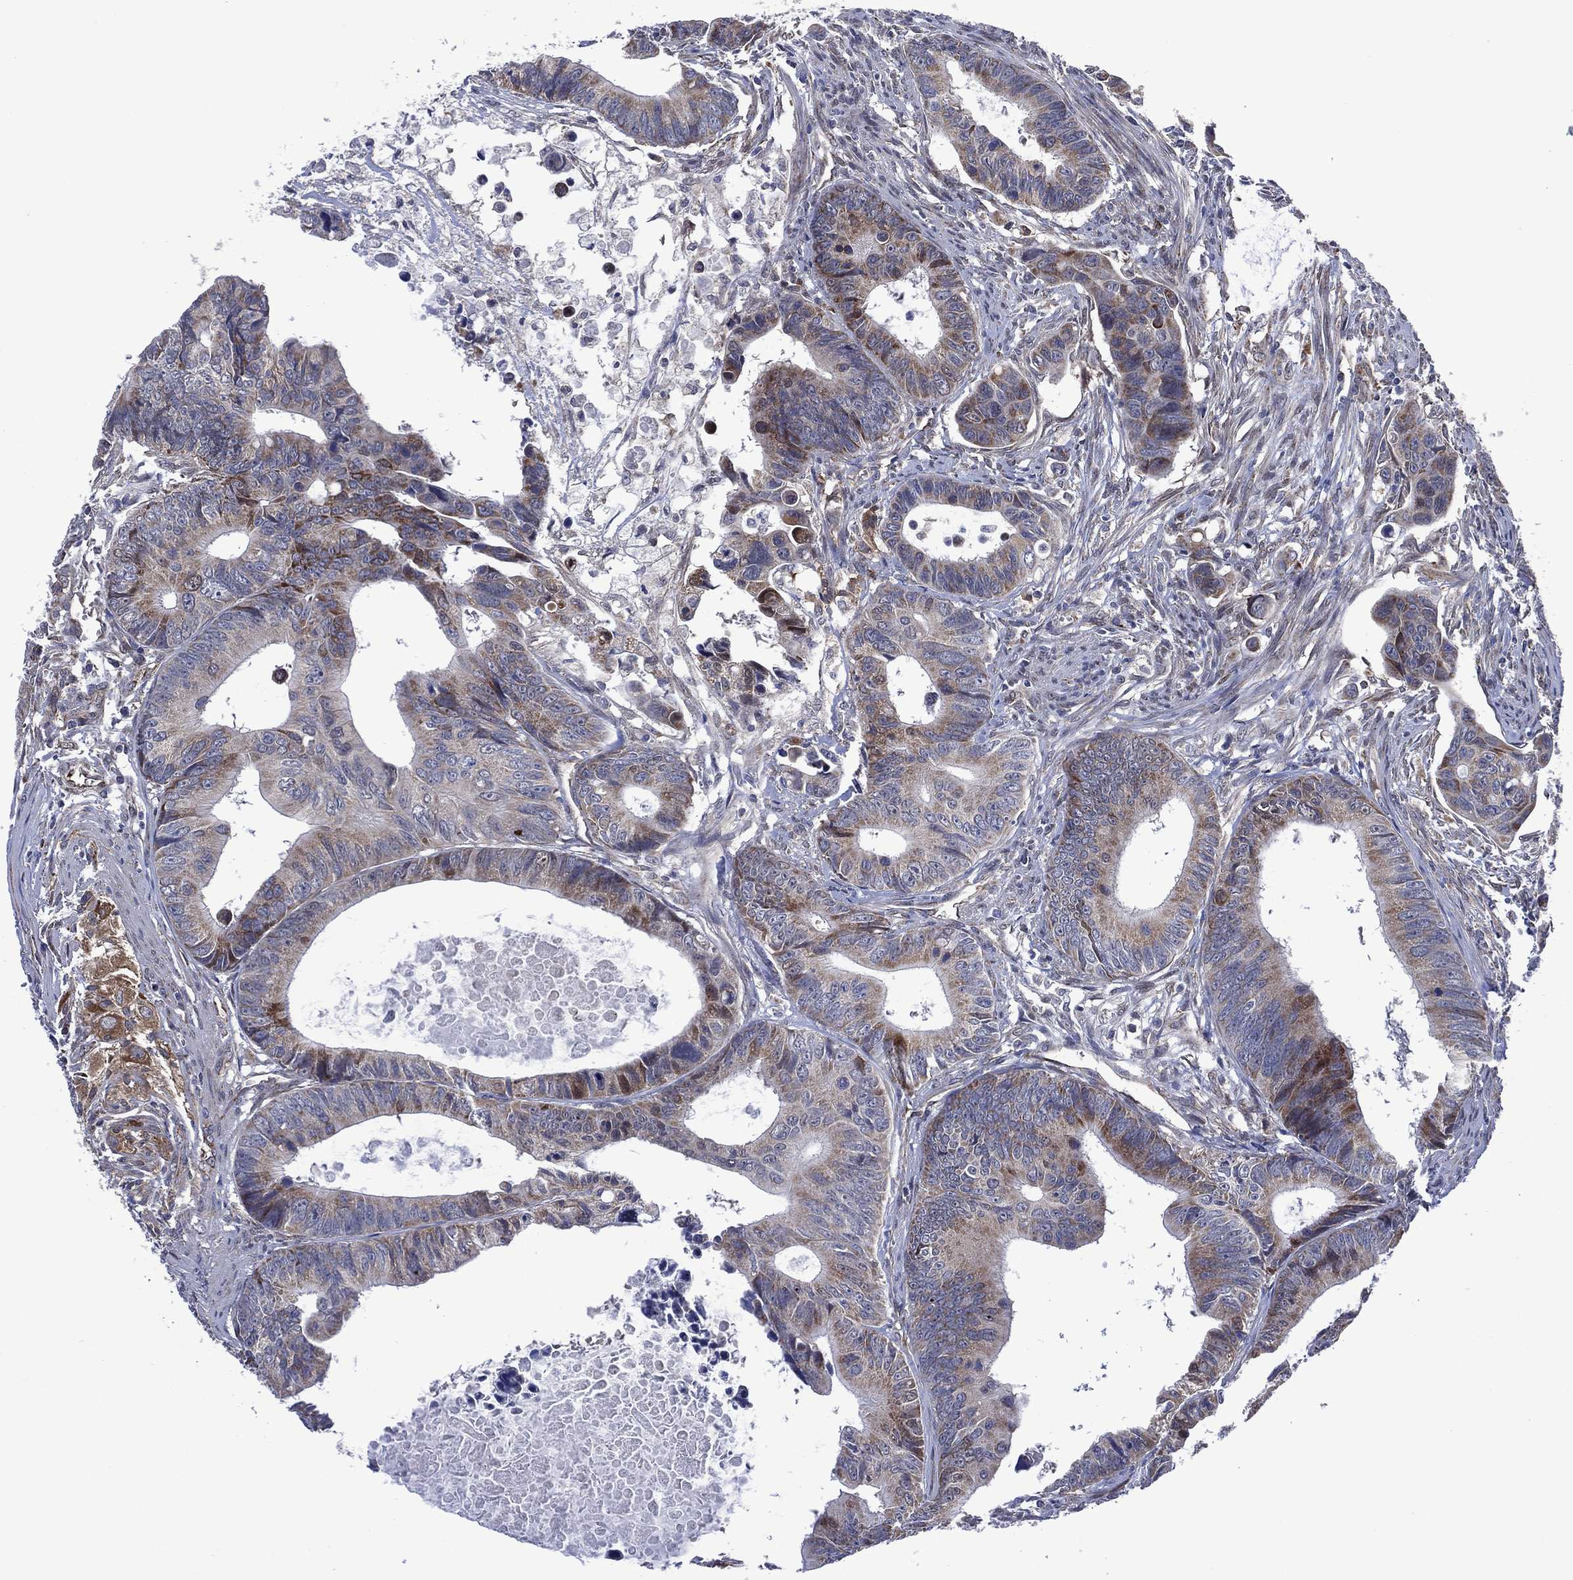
{"staining": {"intensity": "weak", "quantity": "25%-75%", "location": "cytoplasmic/membranous"}, "tissue": "colorectal cancer", "cell_type": "Tumor cells", "image_type": "cancer", "snomed": [{"axis": "morphology", "description": "Adenocarcinoma, NOS"}, {"axis": "topography", "description": "Colon"}], "caption": "Immunohistochemistry micrograph of adenocarcinoma (colorectal) stained for a protein (brown), which exhibits low levels of weak cytoplasmic/membranous expression in approximately 25%-75% of tumor cells.", "gene": "HTD2", "patient": {"sex": "female", "age": 87}}